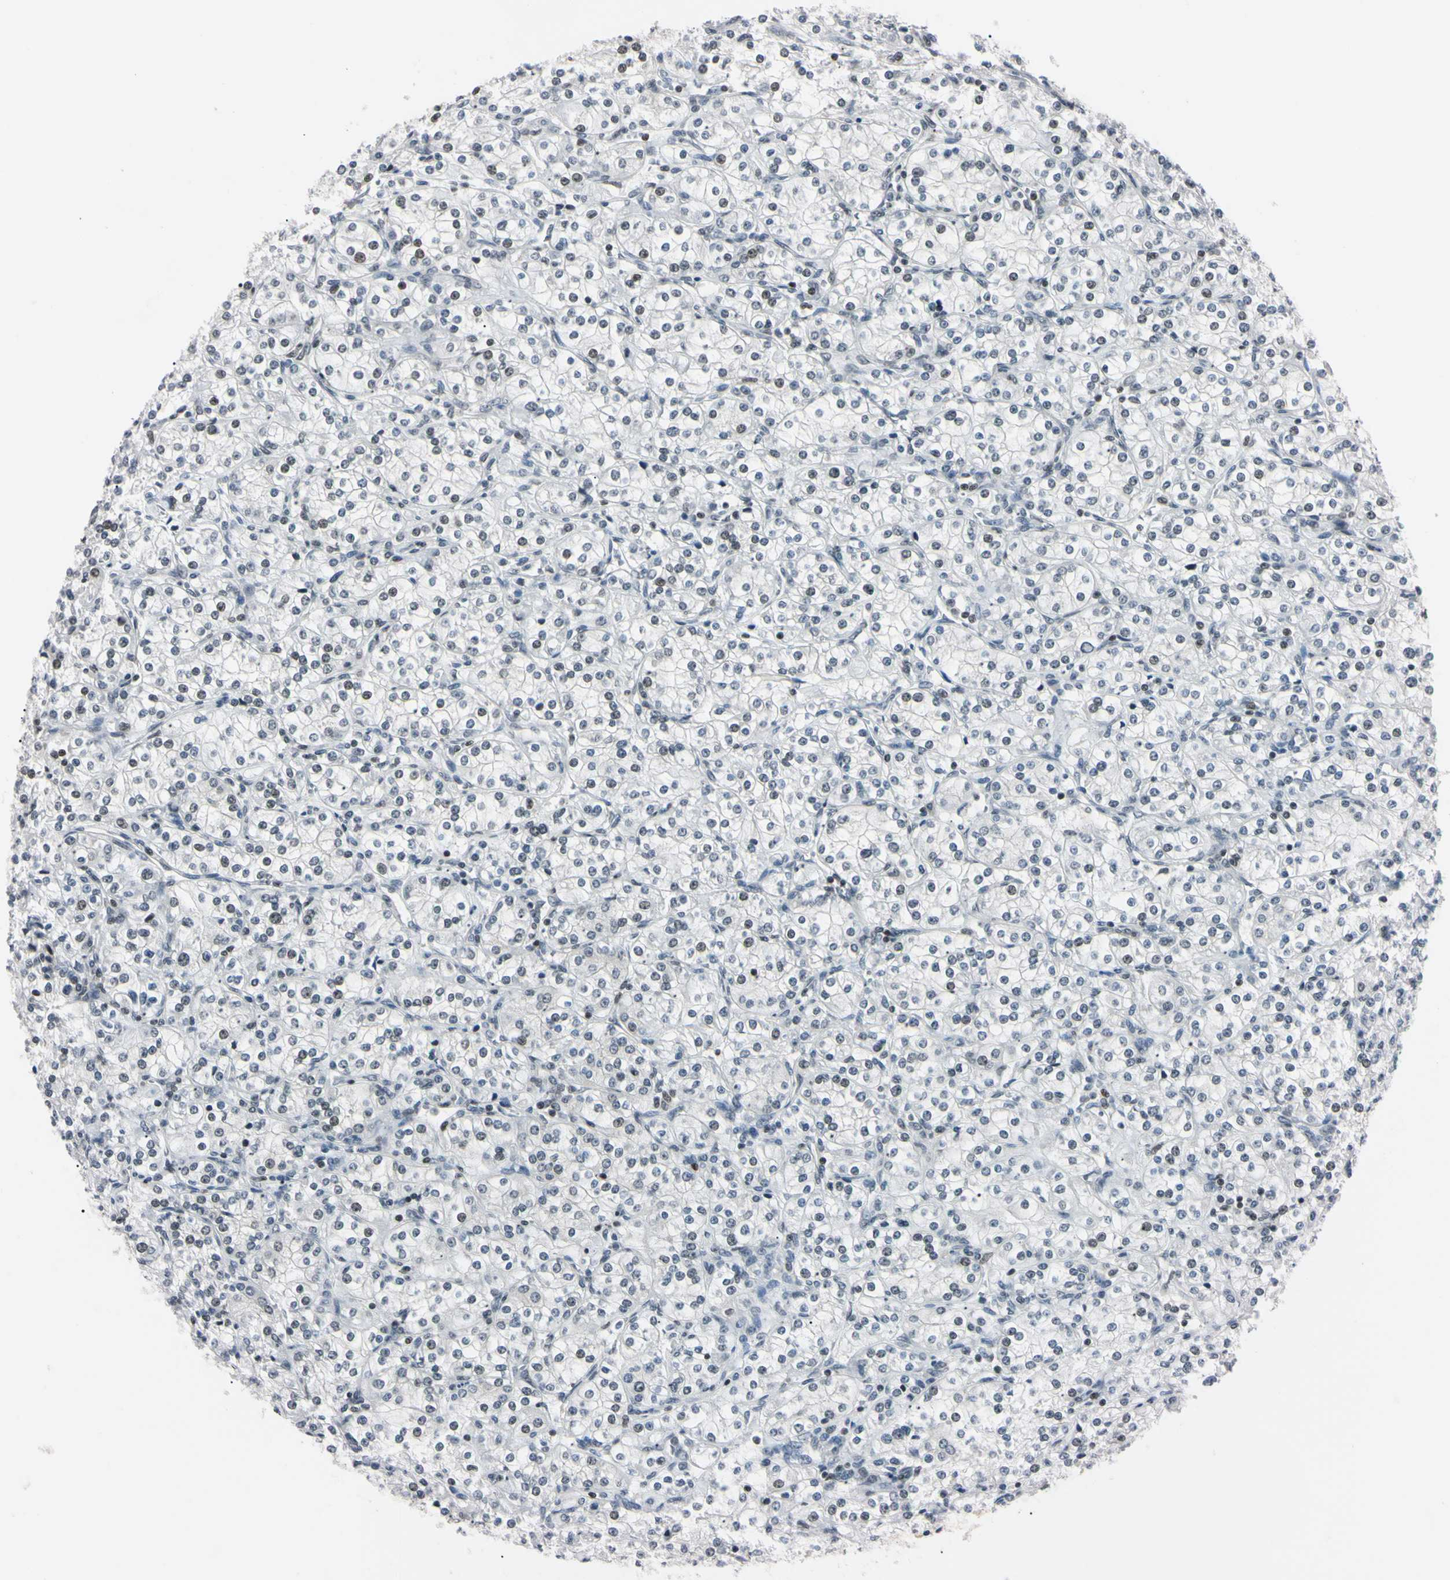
{"staining": {"intensity": "weak", "quantity": "<25%", "location": "cytoplasmic/membranous,nuclear"}, "tissue": "renal cancer", "cell_type": "Tumor cells", "image_type": "cancer", "snomed": [{"axis": "morphology", "description": "Adenocarcinoma, NOS"}, {"axis": "topography", "description": "Kidney"}], "caption": "The image shows no staining of tumor cells in renal cancer (adenocarcinoma).", "gene": "C1orf174", "patient": {"sex": "male", "age": 77}}